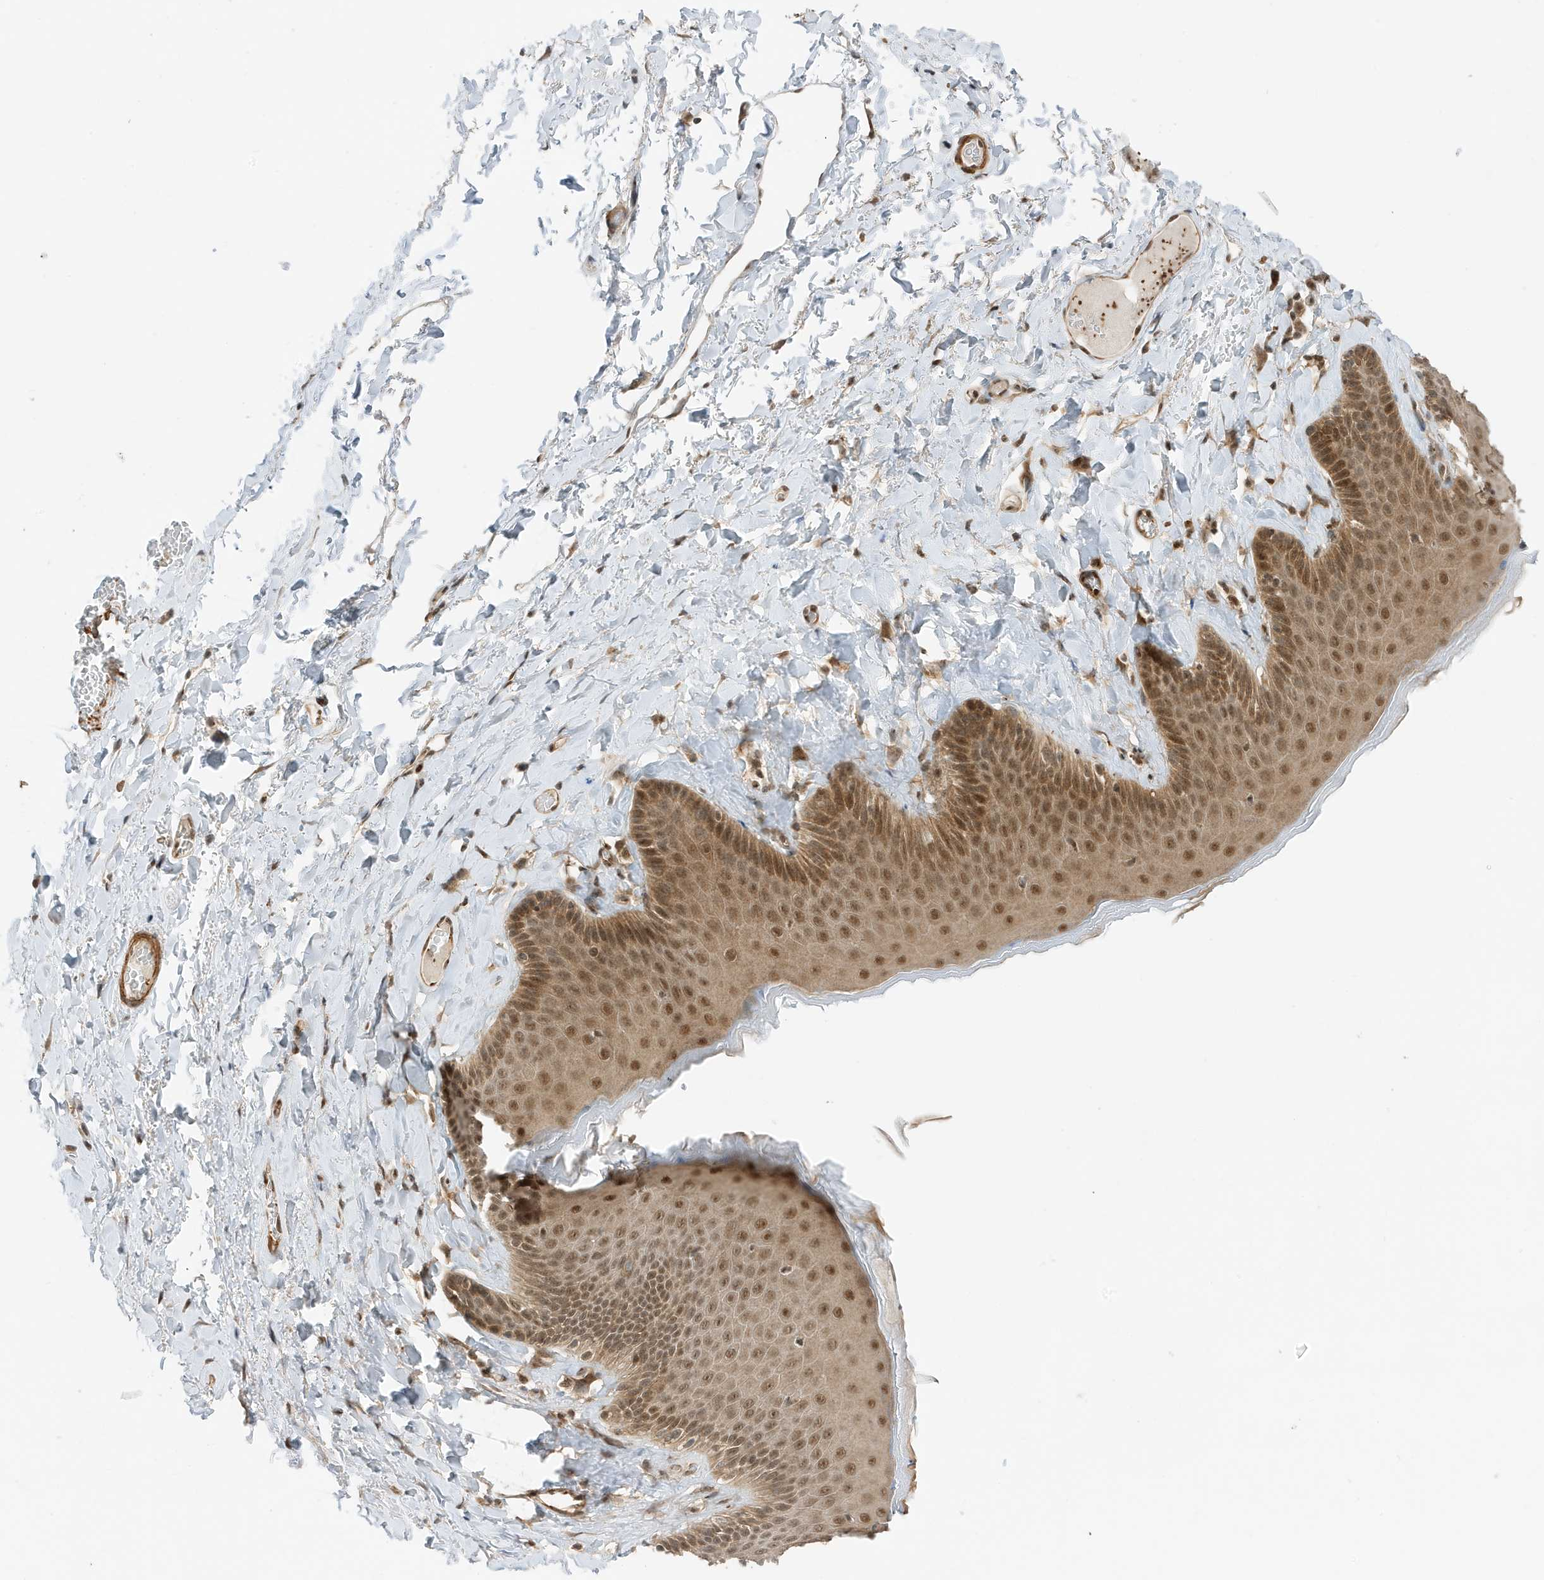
{"staining": {"intensity": "moderate", "quantity": ">75%", "location": "cytoplasmic/membranous,nuclear"}, "tissue": "skin", "cell_type": "Epidermal cells", "image_type": "normal", "snomed": [{"axis": "morphology", "description": "Normal tissue, NOS"}, {"axis": "topography", "description": "Anal"}], "caption": "Immunohistochemistry (IHC) of benign skin demonstrates medium levels of moderate cytoplasmic/membranous,nuclear positivity in about >75% of epidermal cells.", "gene": "MAST3", "patient": {"sex": "male", "age": 69}}